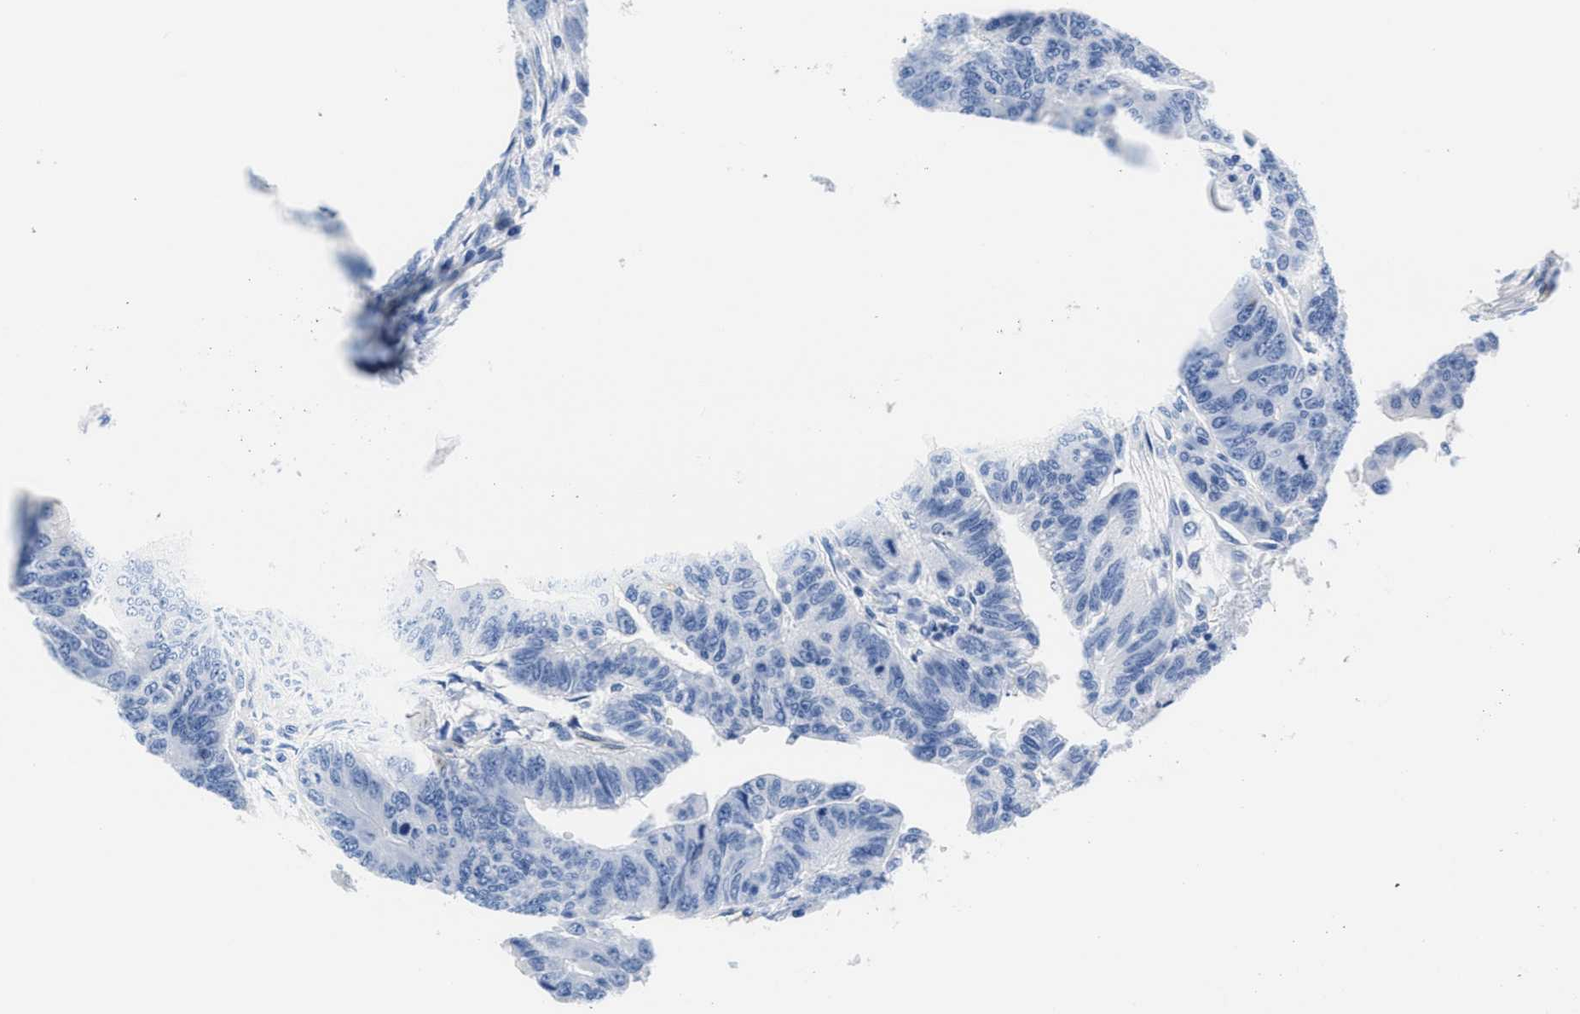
{"staining": {"intensity": "negative", "quantity": "none", "location": "none"}, "tissue": "colorectal cancer", "cell_type": "Tumor cells", "image_type": "cancer", "snomed": [{"axis": "morphology", "description": "Adenoma, NOS"}, {"axis": "morphology", "description": "Adenocarcinoma, NOS"}, {"axis": "topography", "description": "Colon"}], "caption": "A photomicrograph of colorectal adenocarcinoma stained for a protein demonstrates no brown staining in tumor cells.", "gene": "SLFN13", "patient": {"sex": "male", "age": 79}}